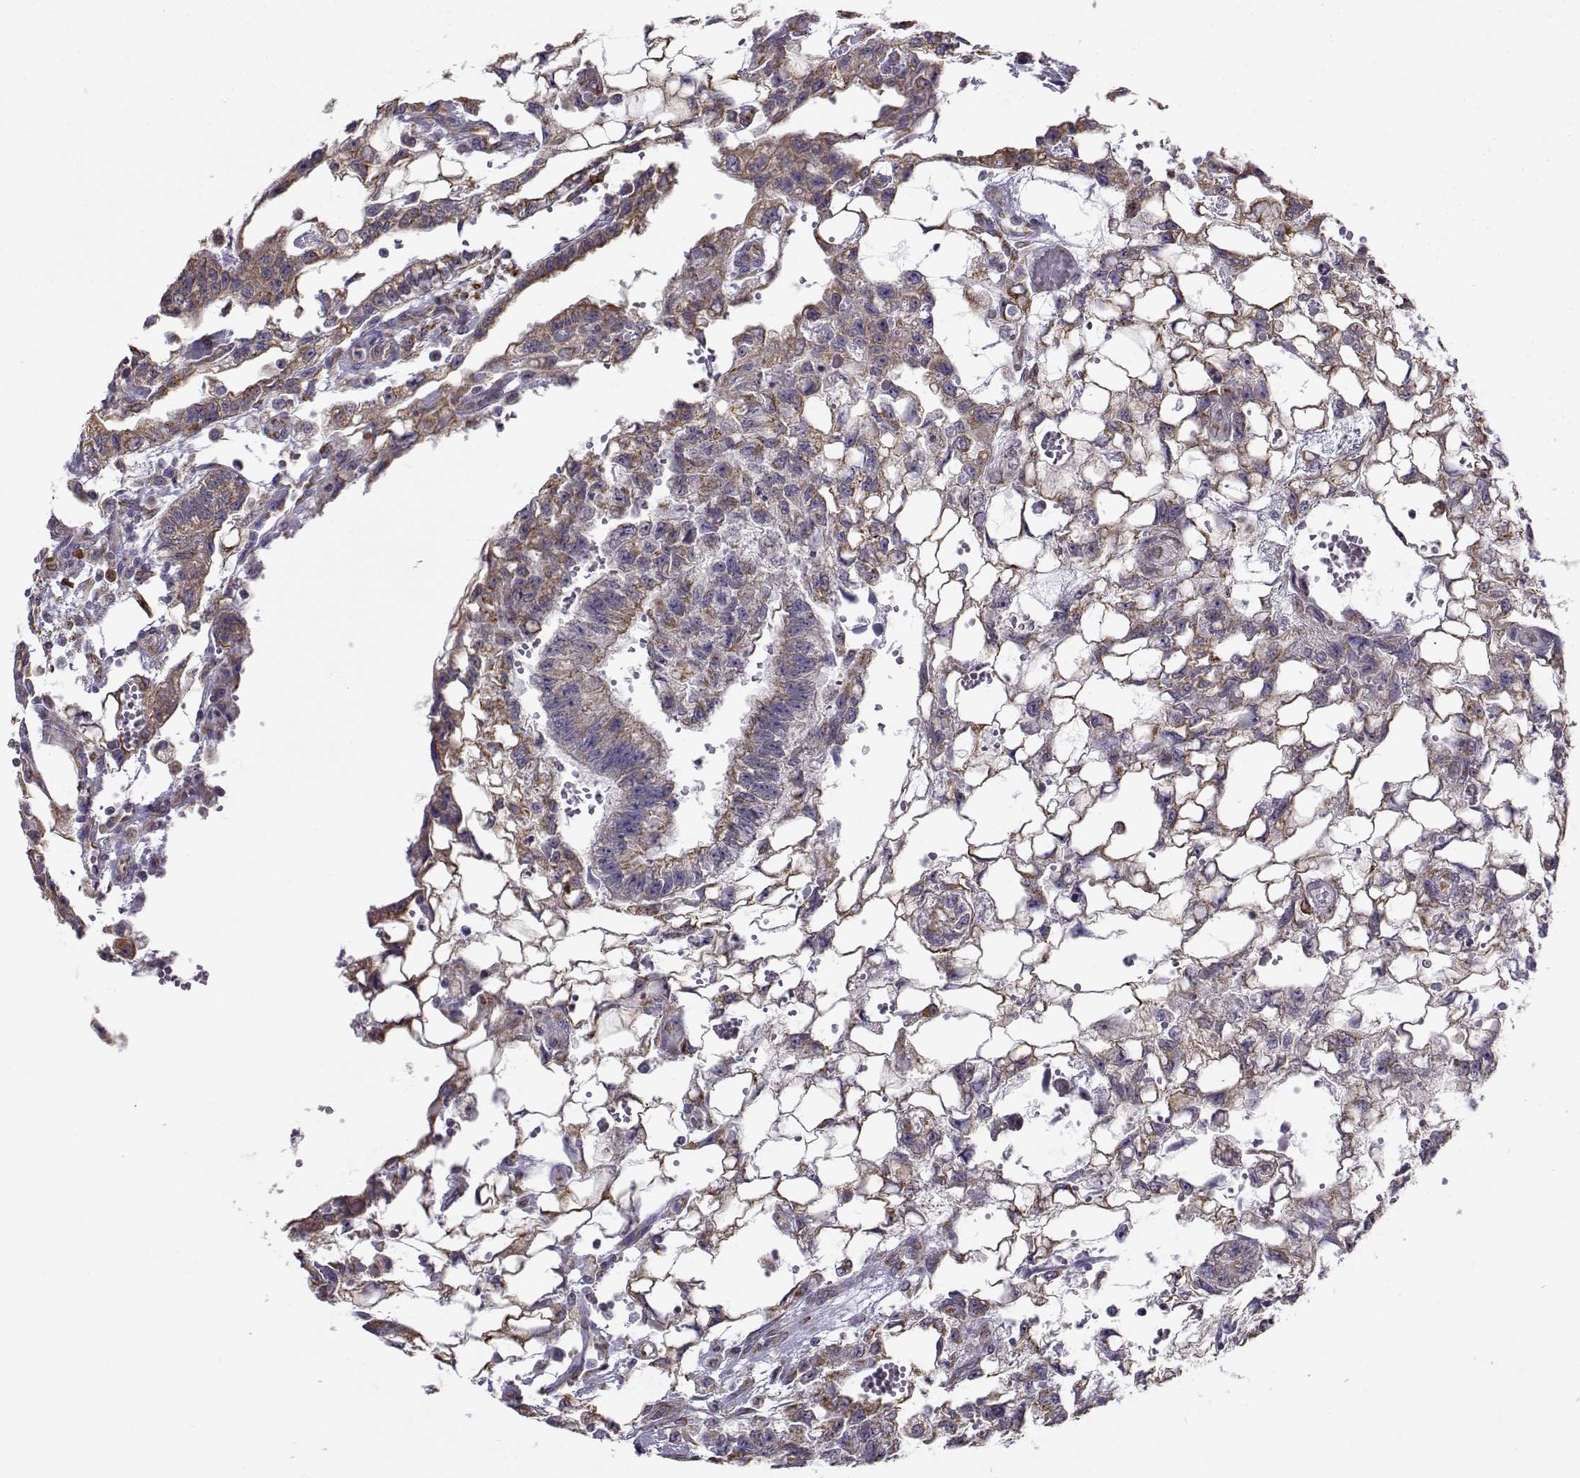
{"staining": {"intensity": "moderate", "quantity": ">75%", "location": "cytoplasmic/membranous"}, "tissue": "testis cancer", "cell_type": "Tumor cells", "image_type": "cancer", "snomed": [{"axis": "morphology", "description": "Carcinoma, Embryonal, NOS"}, {"axis": "topography", "description": "Testis"}], "caption": "Testis cancer tissue shows moderate cytoplasmic/membranous expression in about >75% of tumor cells", "gene": "BEND6", "patient": {"sex": "male", "age": 32}}